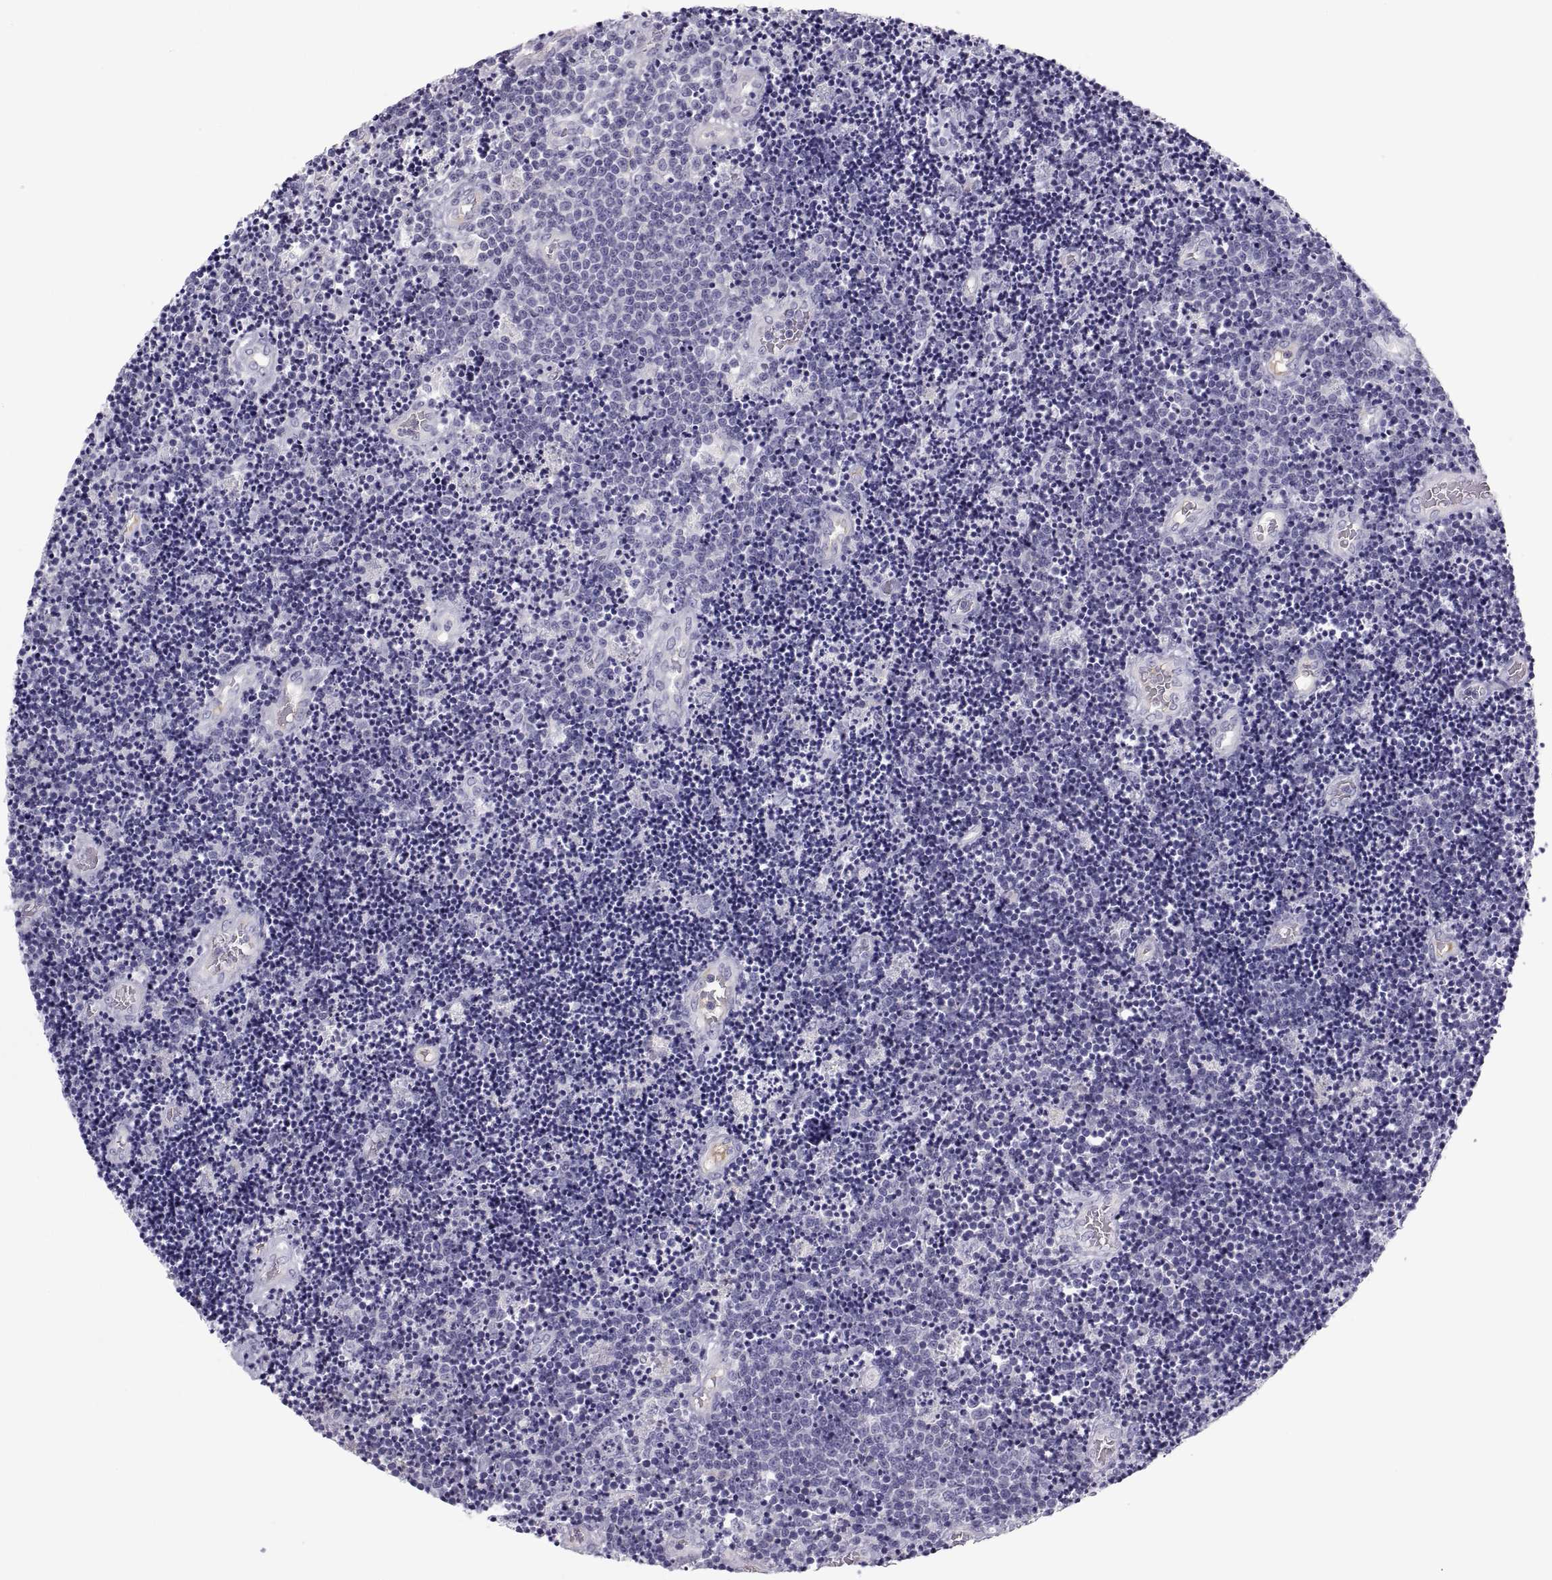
{"staining": {"intensity": "negative", "quantity": "none", "location": "none"}, "tissue": "lymphoma", "cell_type": "Tumor cells", "image_type": "cancer", "snomed": [{"axis": "morphology", "description": "Malignant lymphoma, non-Hodgkin's type, Low grade"}, {"axis": "topography", "description": "Brain"}], "caption": "Lymphoma was stained to show a protein in brown. There is no significant positivity in tumor cells. Brightfield microscopy of immunohistochemistry (IHC) stained with DAB (3,3'-diaminobenzidine) (brown) and hematoxylin (blue), captured at high magnification.", "gene": "MAGEB2", "patient": {"sex": "female", "age": 66}}